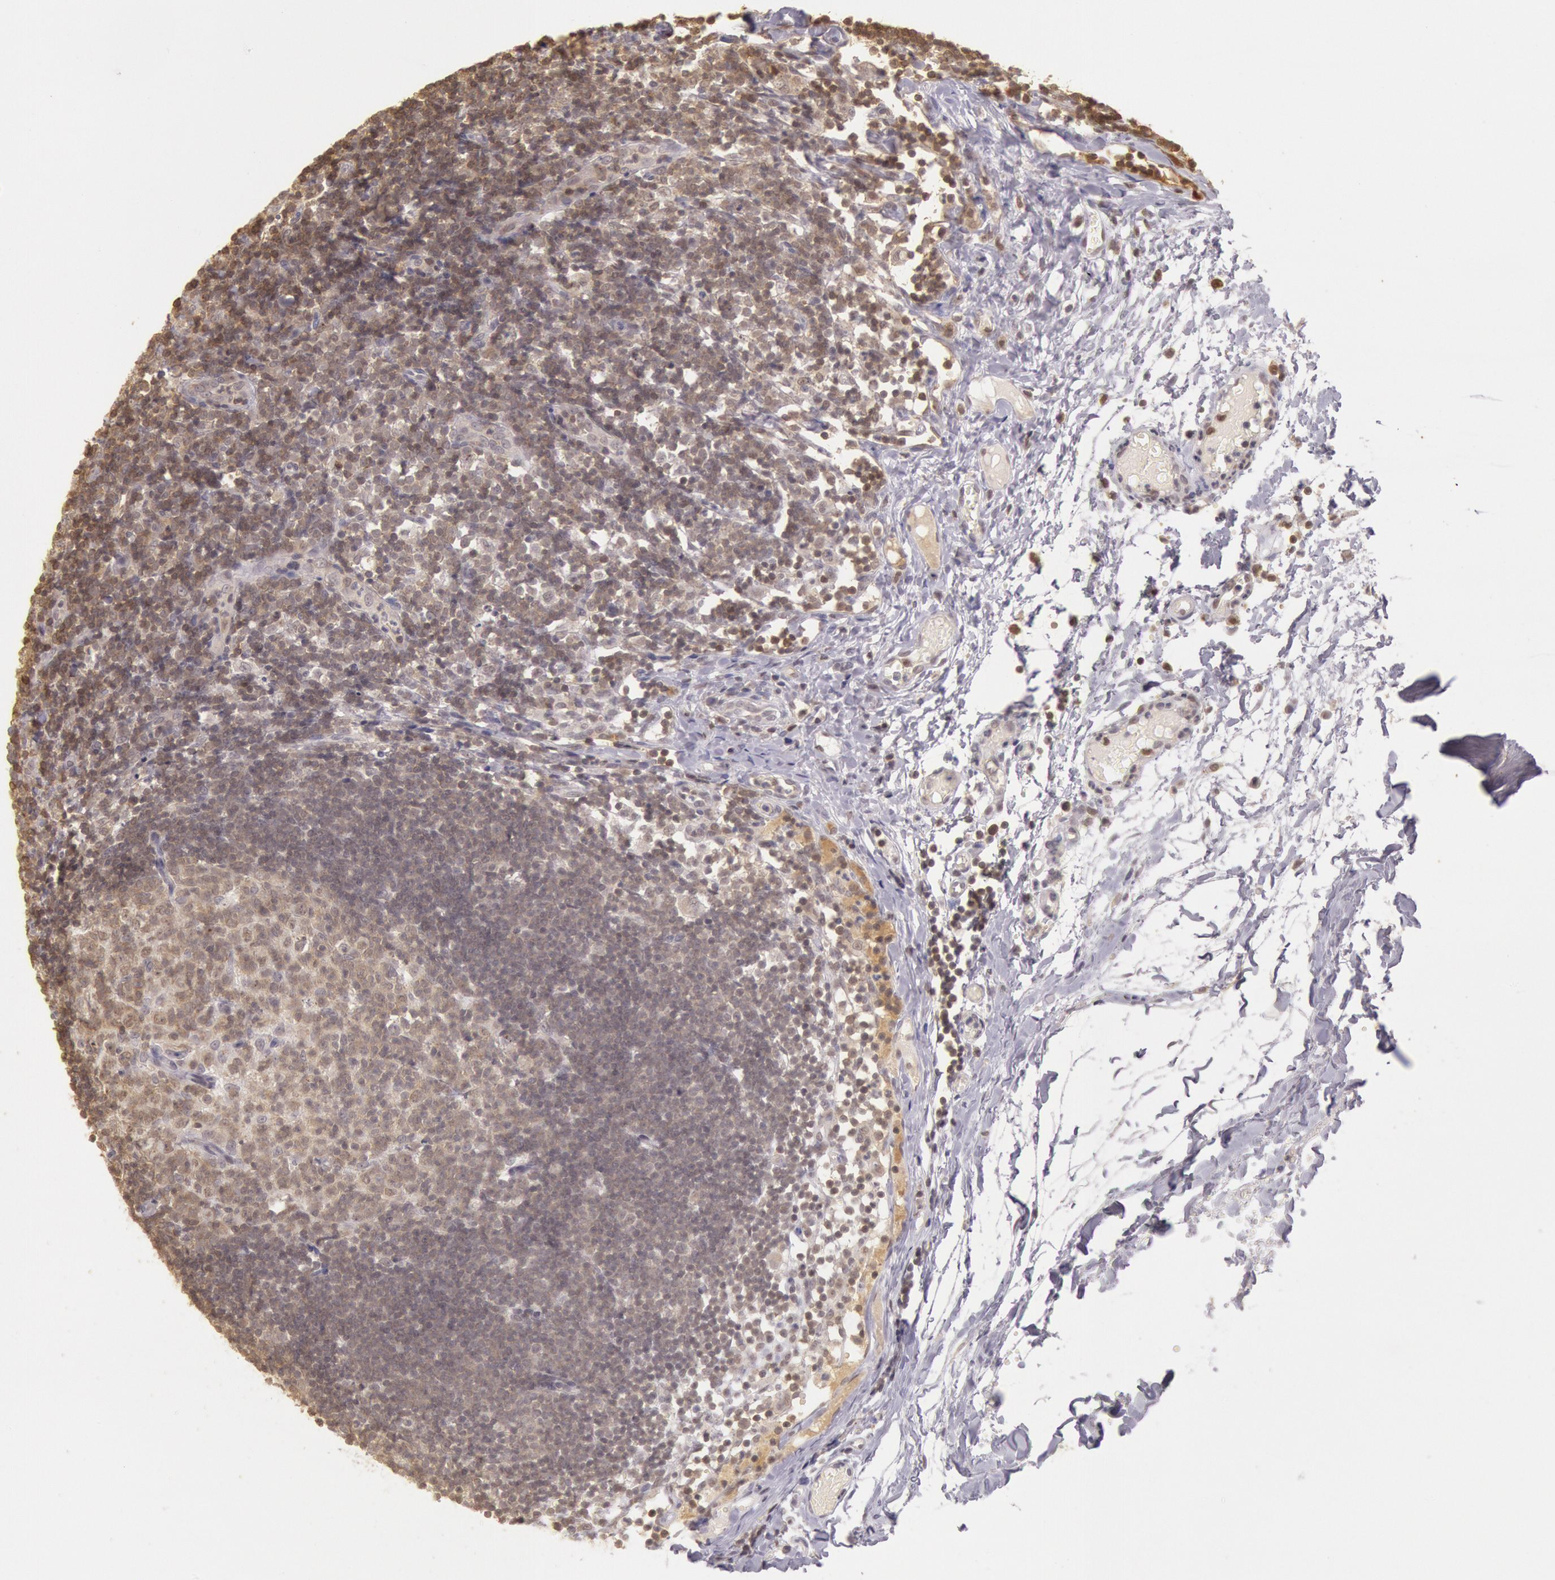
{"staining": {"intensity": "moderate", "quantity": ">75%", "location": "cytoplasmic/membranous"}, "tissue": "lymph node", "cell_type": "Germinal center cells", "image_type": "normal", "snomed": [{"axis": "morphology", "description": "Normal tissue, NOS"}, {"axis": "morphology", "description": "Inflammation, NOS"}, {"axis": "topography", "description": "Lymph node"}, {"axis": "topography", "description": "Salivary gland"}], "caption": "IHC (DAB) staining of unremarkable lymph node demonstrates moderate cytoplasmic/membranous protein positivity in approximately >75% of germinal center cells.", "gene": "HIF1A", "patient": {"sex": "male", "age": 3}}